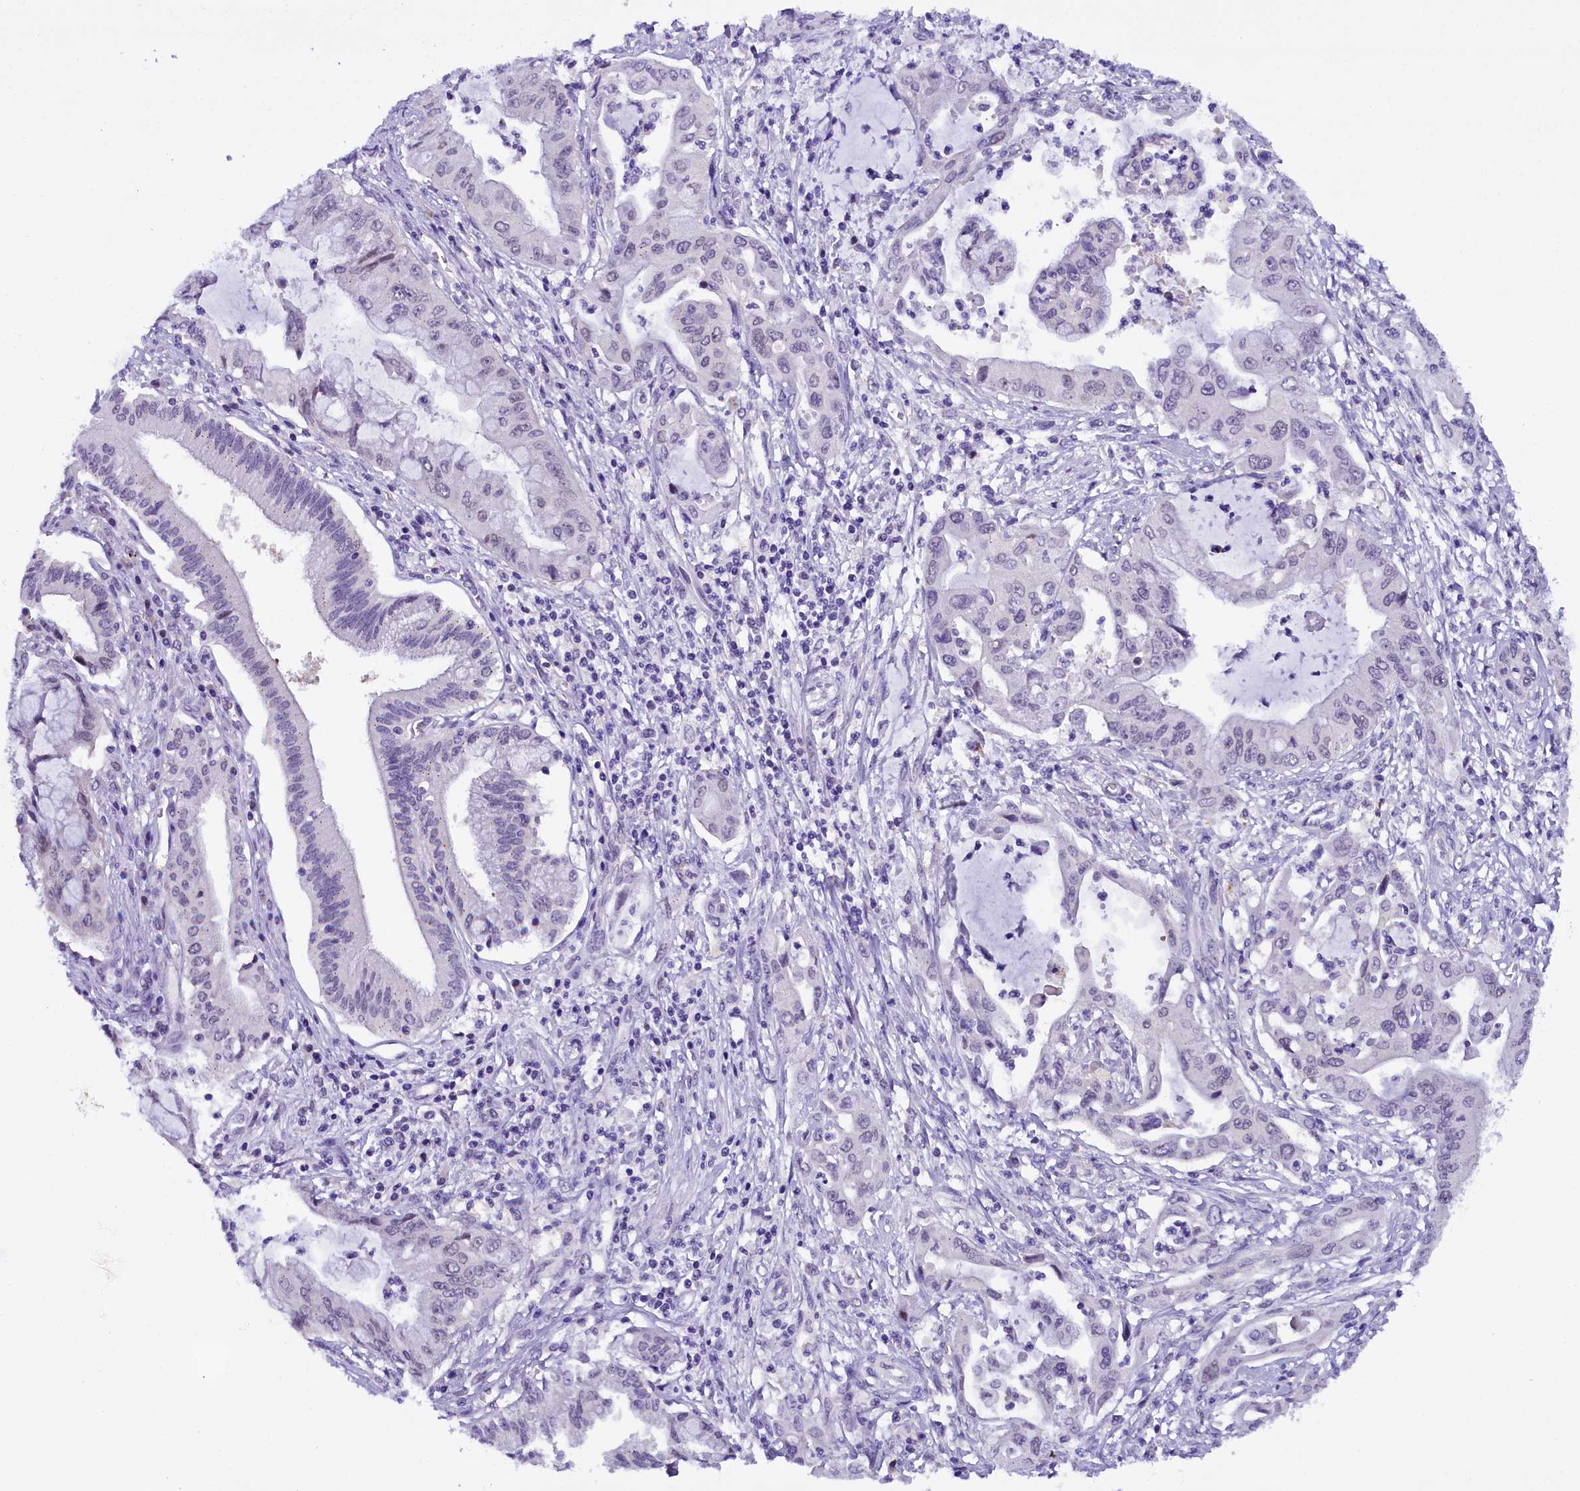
{"staining": {"intensity": "negative", "quantity": "none", "location": "none"}, "tissue": "pancreatic cancer", "cell_type": "Tumor cells", "image_type": "cancer", "snomed": [{"axis": "morphology", "description": "Adenocarcinoma, NOS"}, {"axis": "topography", "description": "Pancreas"}], "caption": "Immunohistochemistry (IHC) micrograph of human pancreatic cancer stained for a protein (brown), which shows no staining in tumor cells.", "gene": "IQCN", "patient": {"sex": "male", "age": 46}}